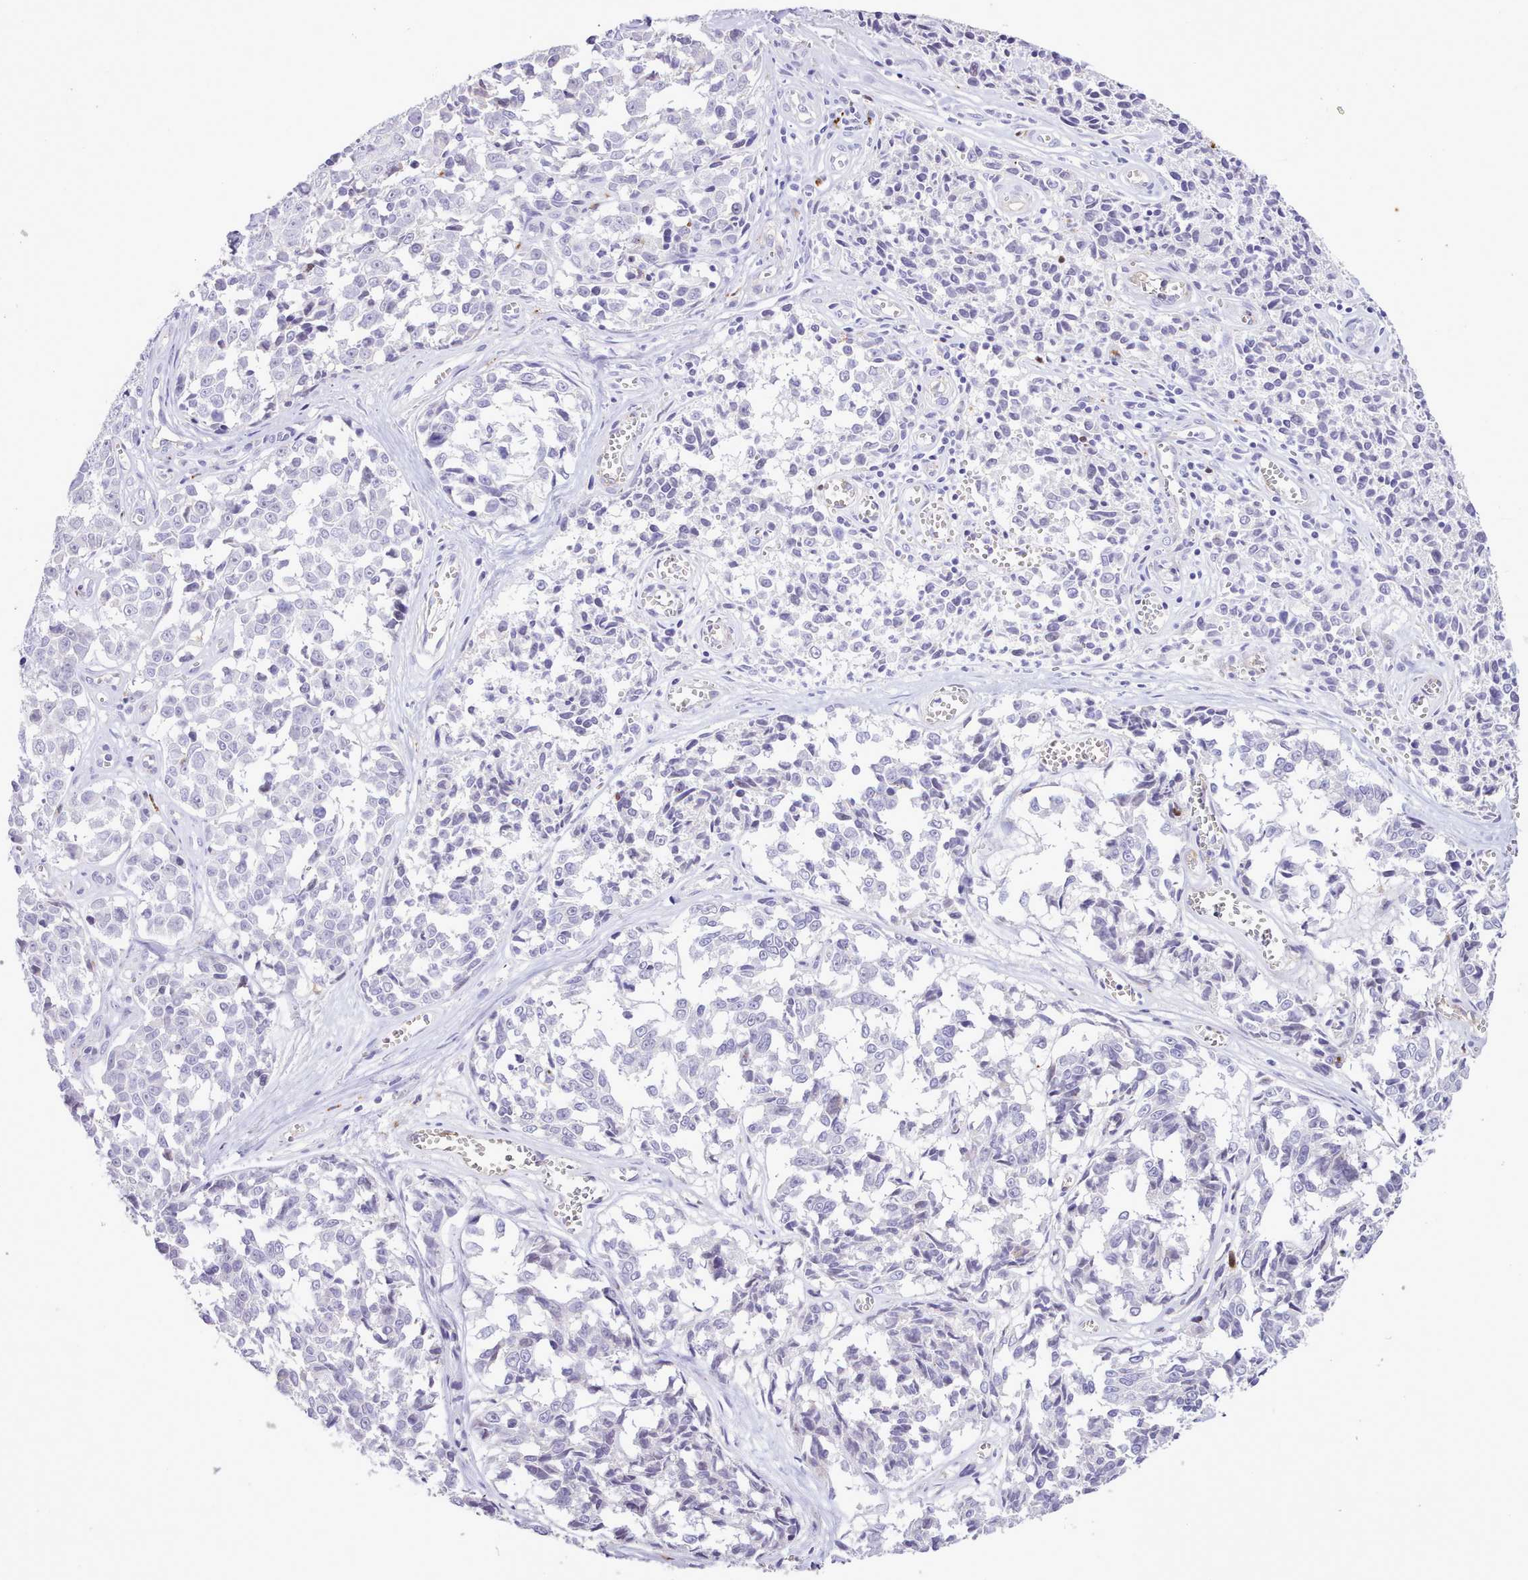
{"staining": {"intensity": "negative", "quantity": "none", "location": "none"}, "tissue": "melanoma", "cell_type": "Tumor cells", "image_type": "cancer", "snomed": [{"axis": "morphology", "description": "Malignant melanoma, NOS"}, {"axis": "topography", "description": "Skin"}], "caption": "Photomicrograph shows no protein expression in tumor cells of melanoma tissue.", "gene": "SRD5A1", "patient": {"sex": "female", "age": 64}}